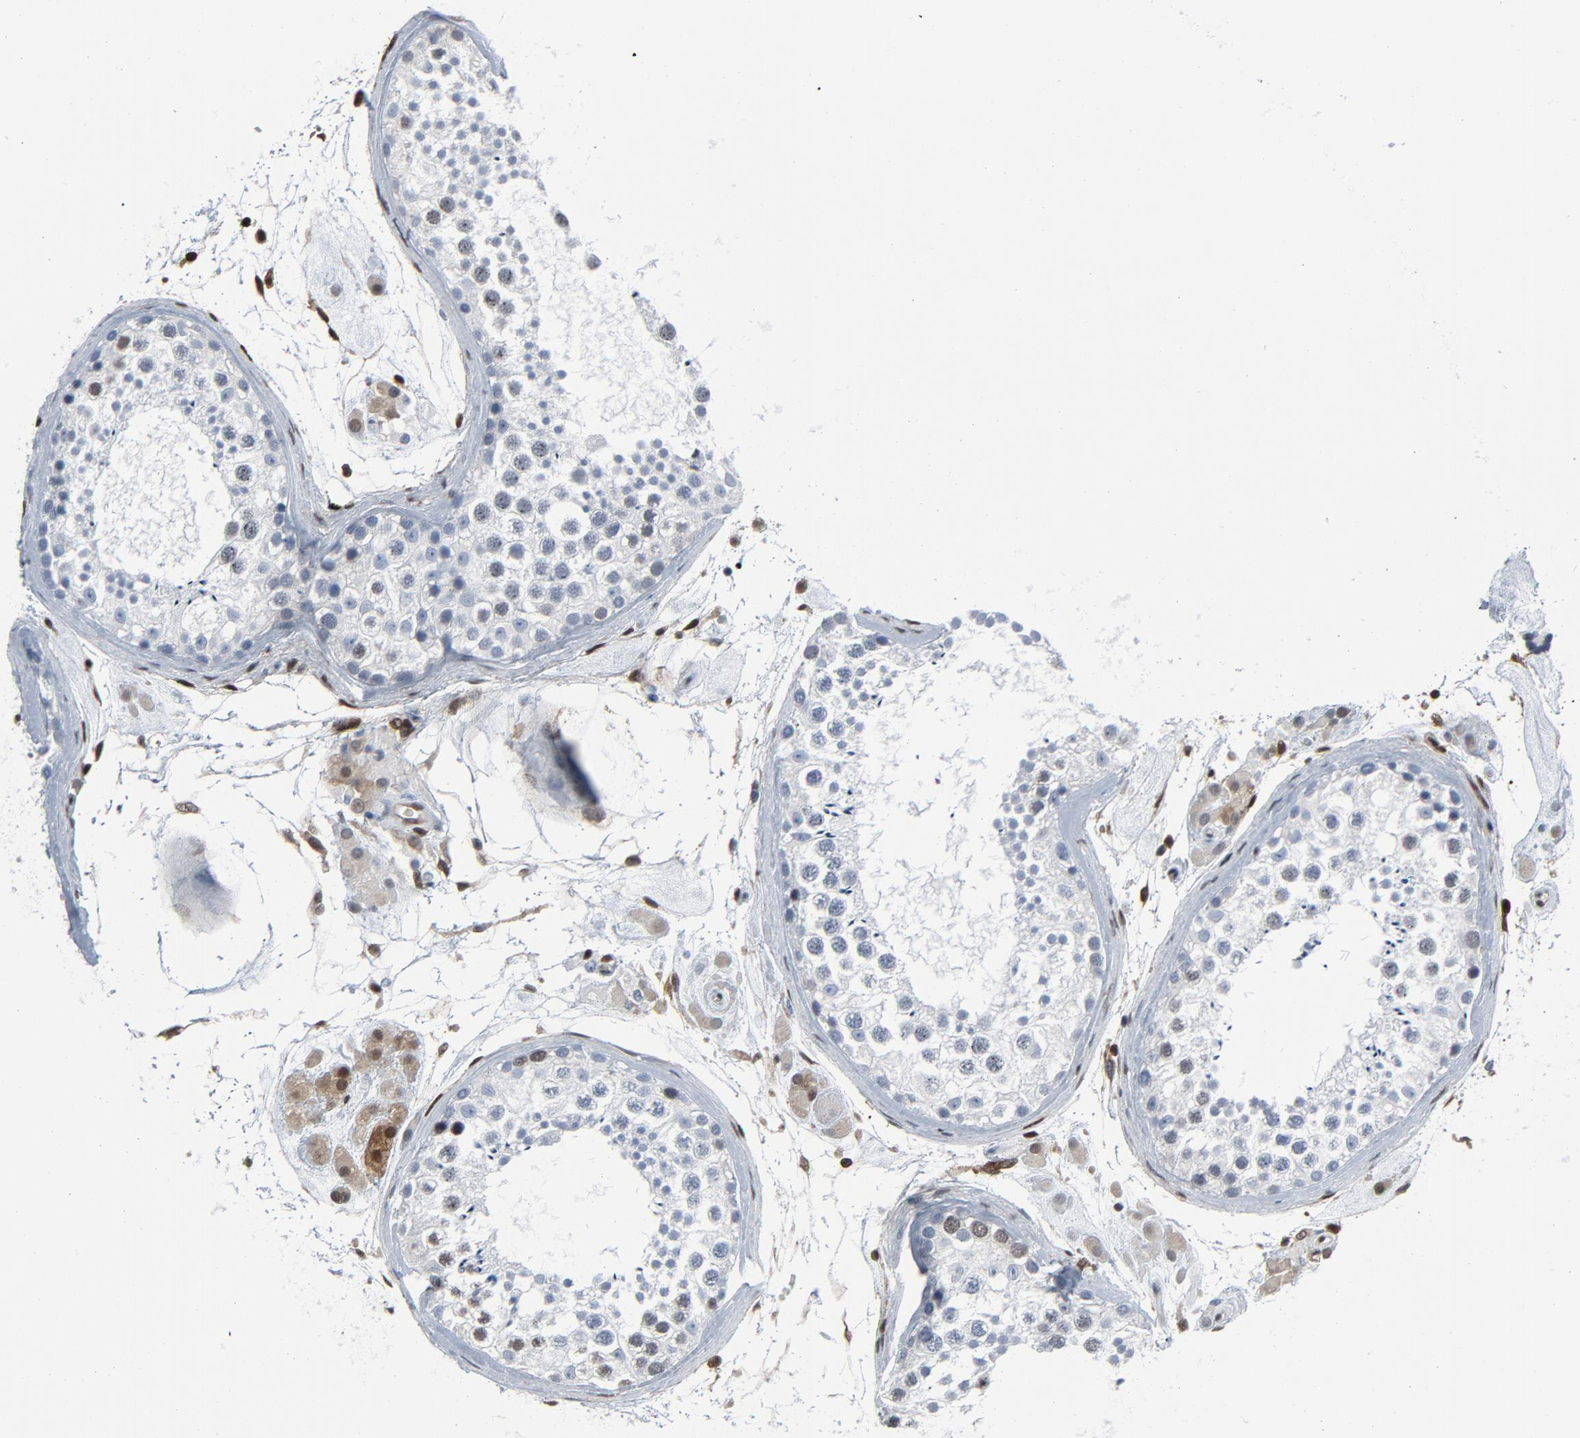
{"staining": {"intensity": "negative", "quantity": "none", "location": "none"}, "tissue": "testis", "cell_type": "Cells in seminiferous ducts", "image_type": "normal", "snomed": [{"axis": "morphology", "description": "Normal tissue, NOS"}, {"axis": "topography", "description": "Testis"}], "caption": "The micrograph reveals no staining of cells in seminiferous ducts in benign testis.", "gene": "STAT5A", "patient": {"sex": "male", "age": 46}}